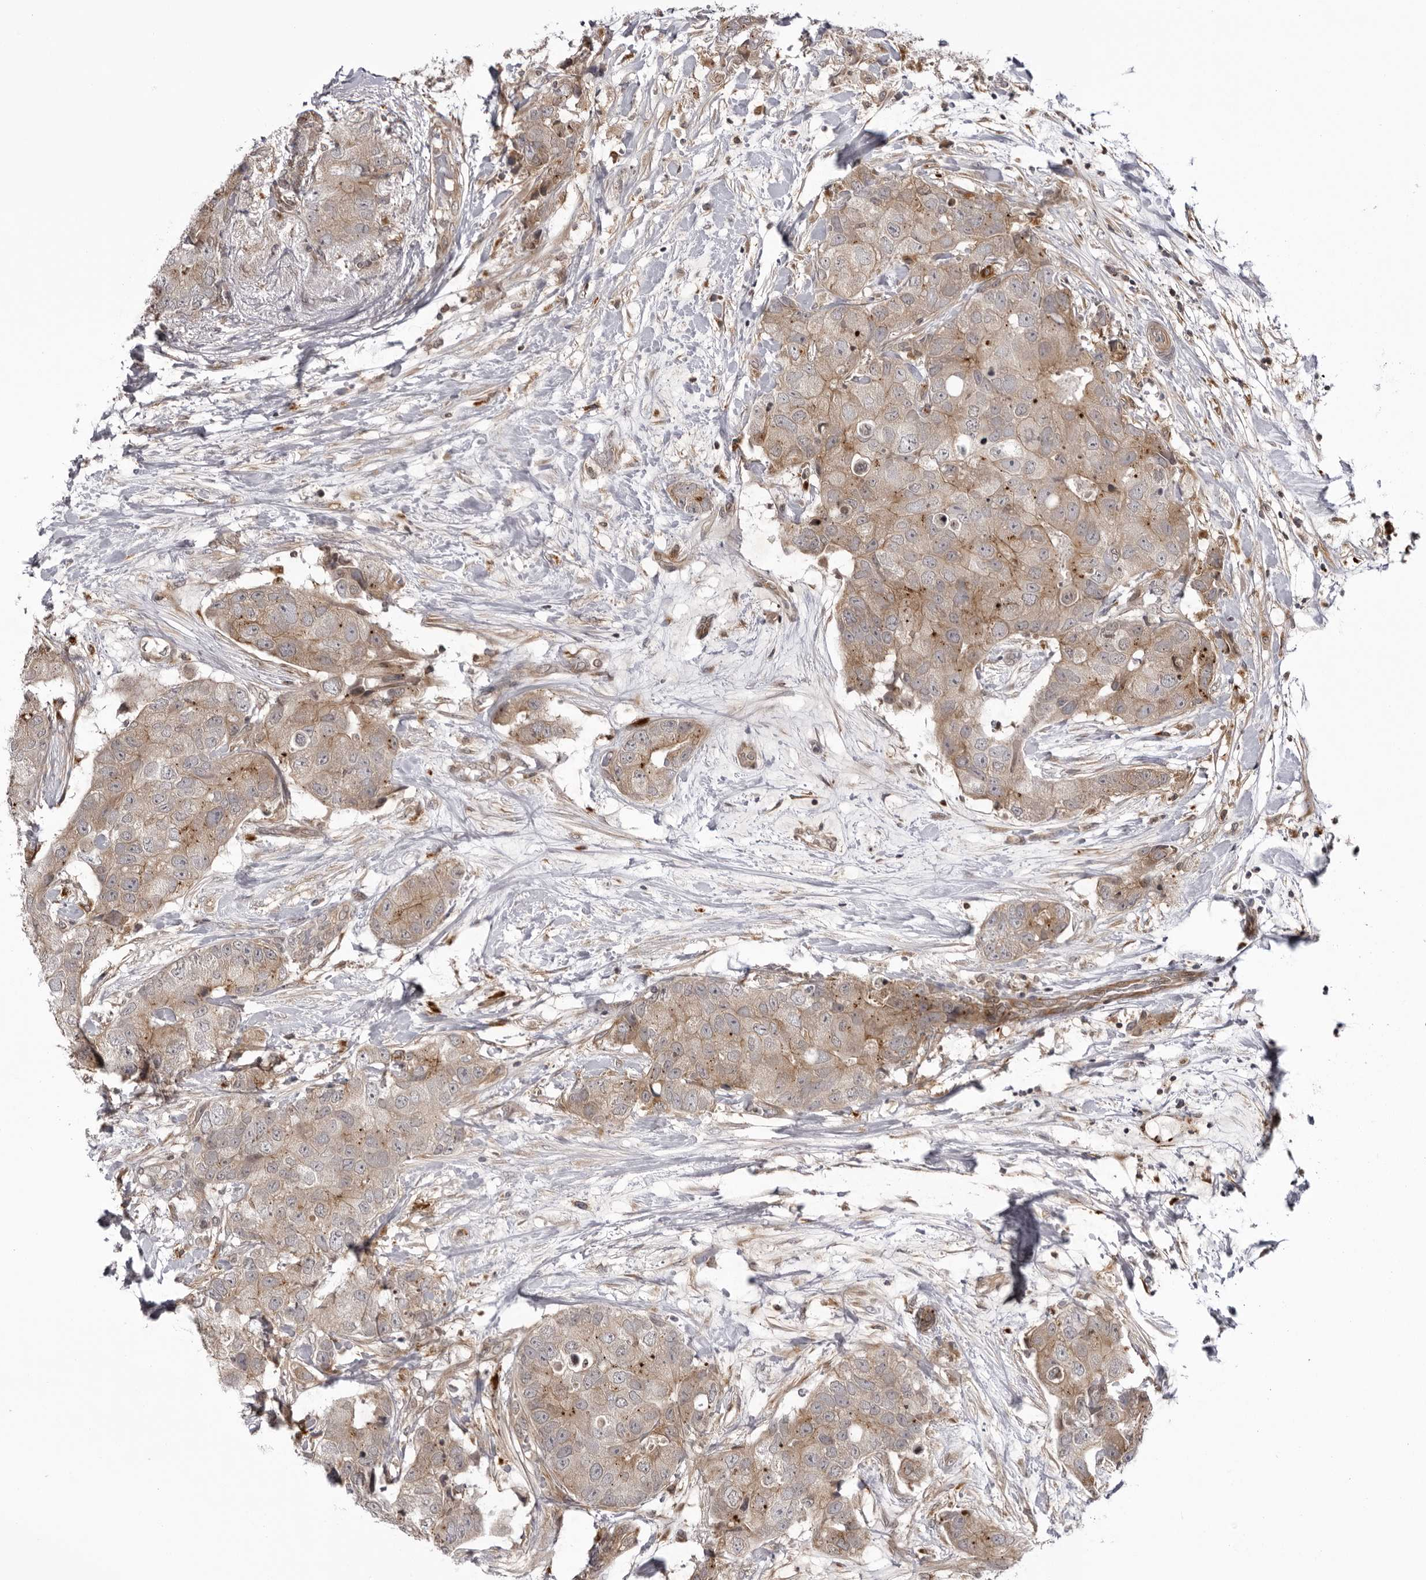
{"staining": {"intensity": "weak", "quantity": "25%-75%", "location": "cytoplasmic/membranous"}, "tissue": "breast cancer", "cell_type": "Tumor cells", "image_type": "cancer", "snomed": [{"axis": "morphology", "description": "Duct carcinoma"}, {"axis": "topography", "description": "Breast"}], "caption": "Brown immunohistochemical staining in breast intraductal carcinoma demonstrates weak cytoplasmic/membranous staining in approximately 25%-75% of tumor cells.", "gene": "USP43", "patient": {"sex": "female", "age": 62}}